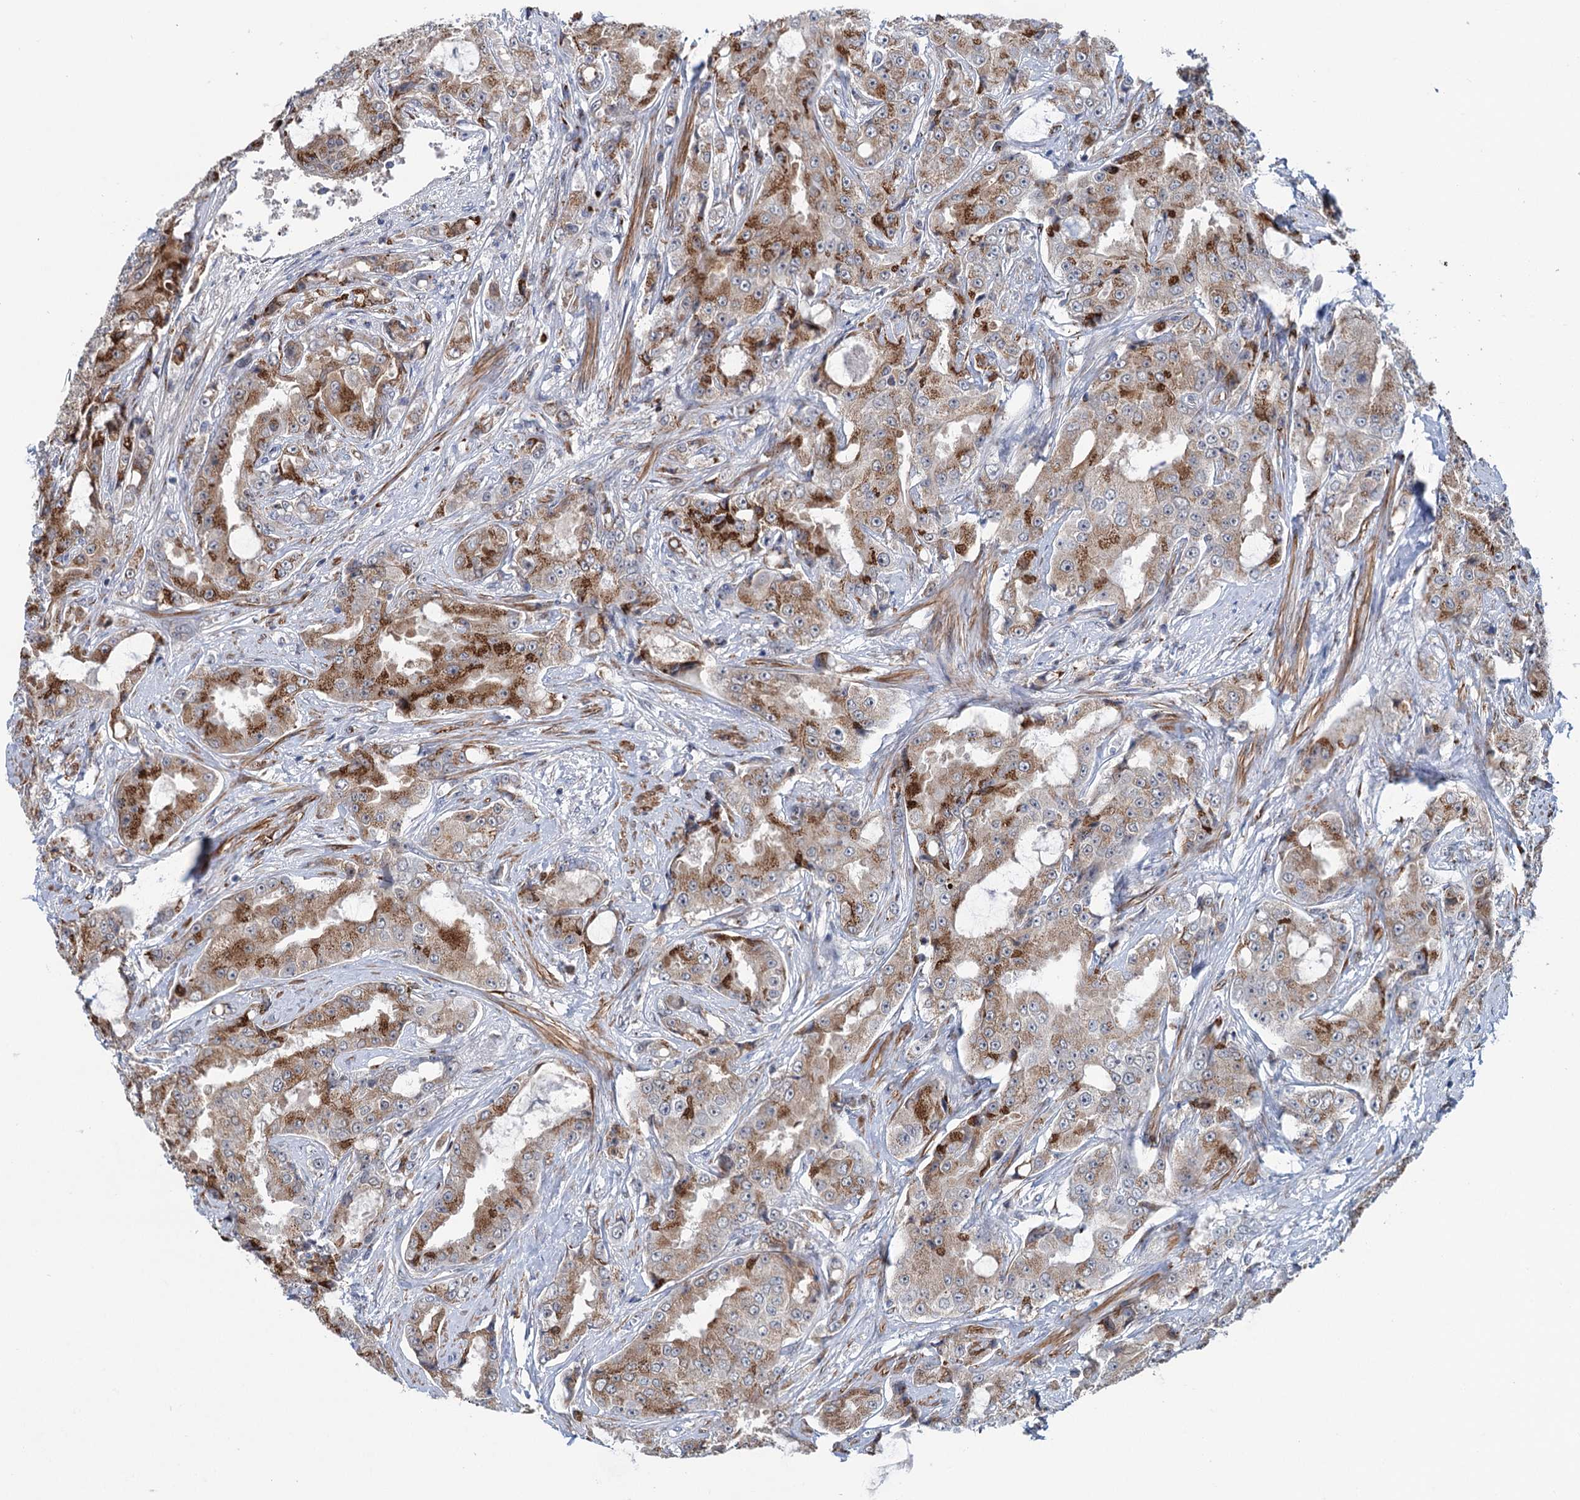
{"staining": {"intensity": "moderate", "quantity": ">75%", "location": "cytoplasmic/membranous"}, "tissue": "prostate cancer", "cell_type": "Tumor cells", "image_type": "cancer", "snomed": [{"axis": "morphology", "description": "Adenocarcinoma, High grade"}, {"axis": "topography", "description": "Prostate"}], "caption": "Human prostate cancer (adenocarcinoma (high-grade)) stained for a protein (brown) displays moderate cytoplasmic/membranous positive positivity in about >75% of tumor cells.", "gene": "ELP4", "patient": {"sex": "male", "age": 73}}